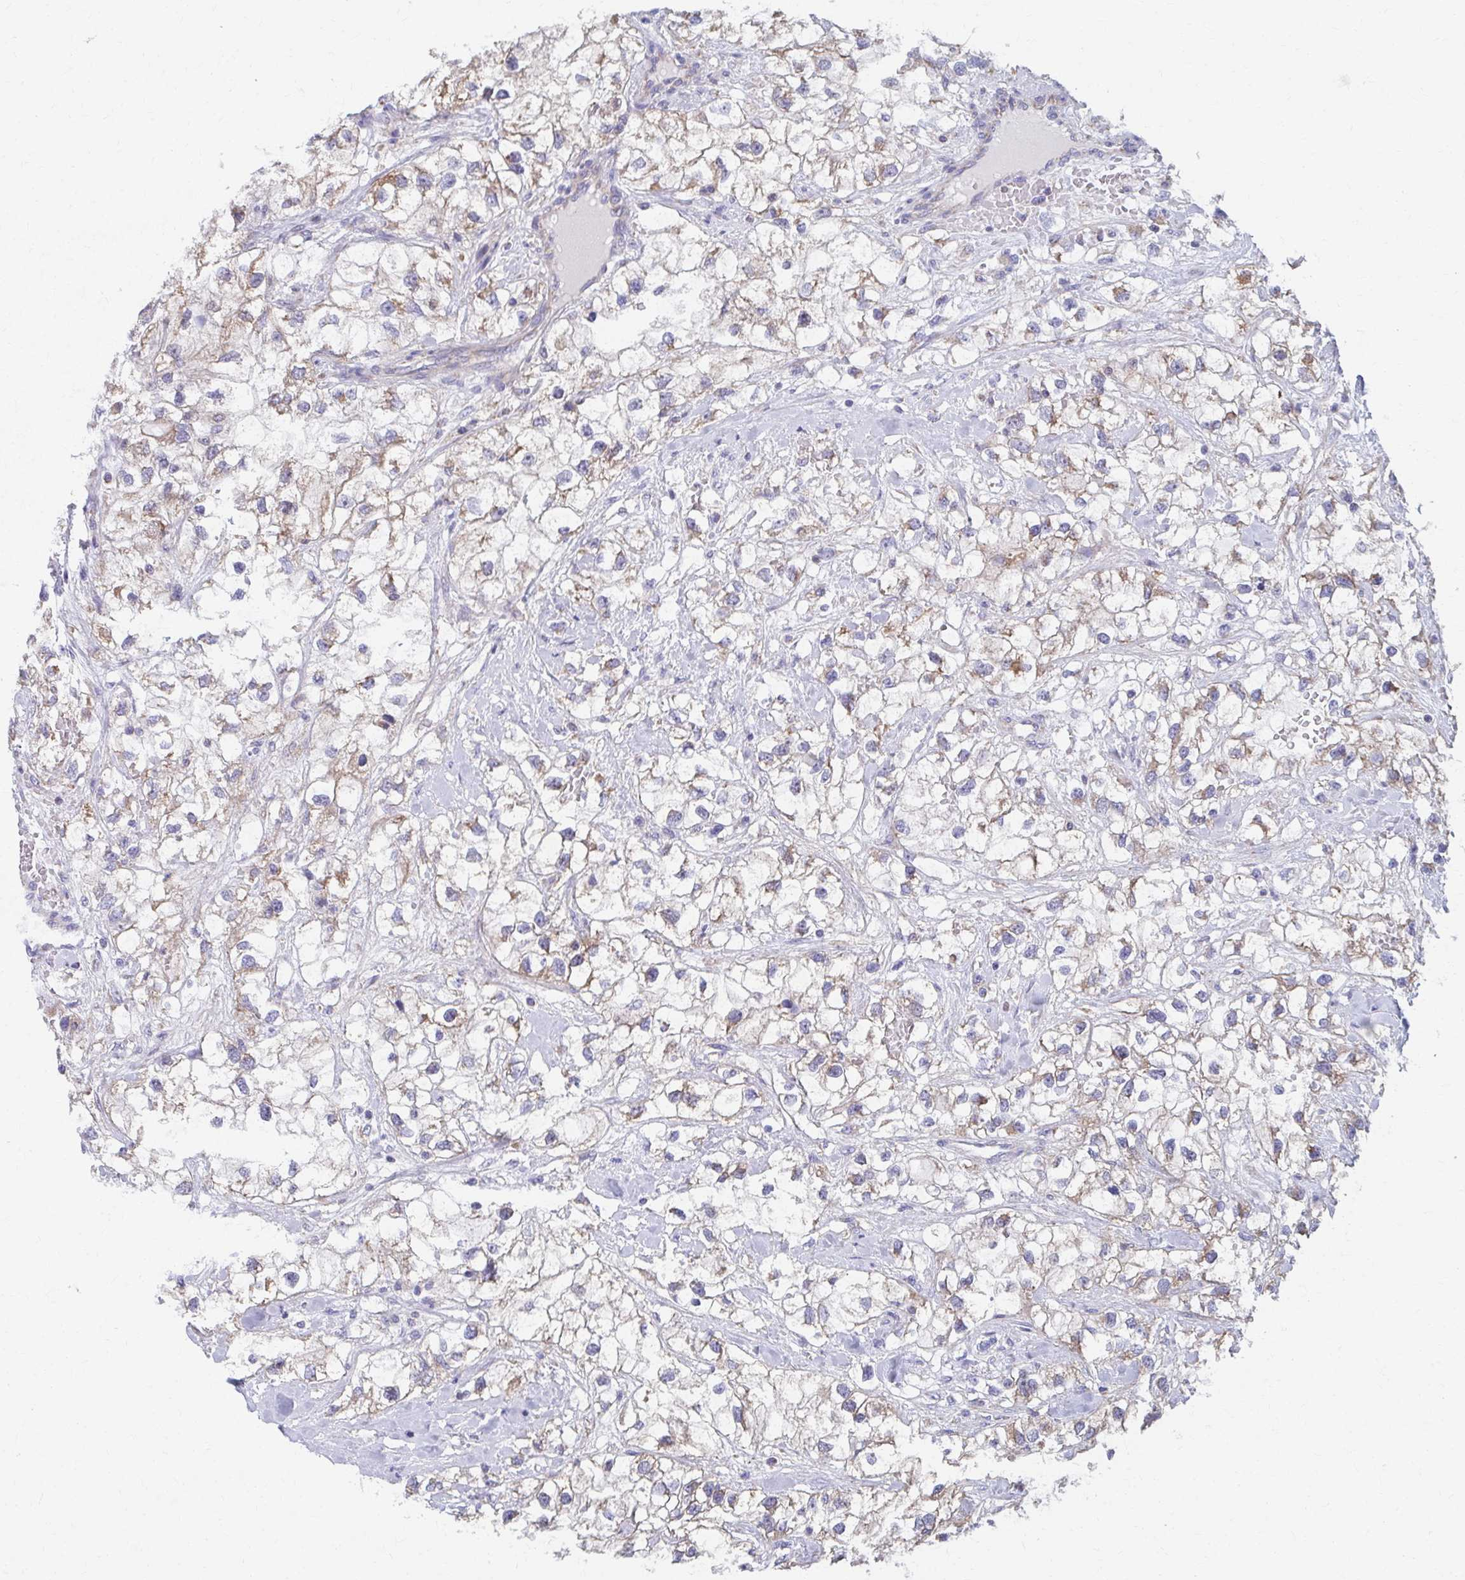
{"staining": {"intensity": "weak", "quantity": "25%-75%", "location": "cytoplasmic/membranous"}, "tissue": "renal cancer", "cell_type": "Tumor cells", "image_type": "cancer", "snomed": [{"axis": "morphology", "description": "Adenocarcinoma, NOS"}, {"axis": "topography", "description": "Kidney"}], "caption": "Protein positivity by immunohistochemistry (IHC) exhibits weak cytoplasmic/membranous expression in about 25%-75% of tumor cells in adenocarcinoma (renal). (Brightfield microscopy of DAB IHC at high magnification).", "gene": "RCC1L", "patient": {"sex": "male", "age": 59}}